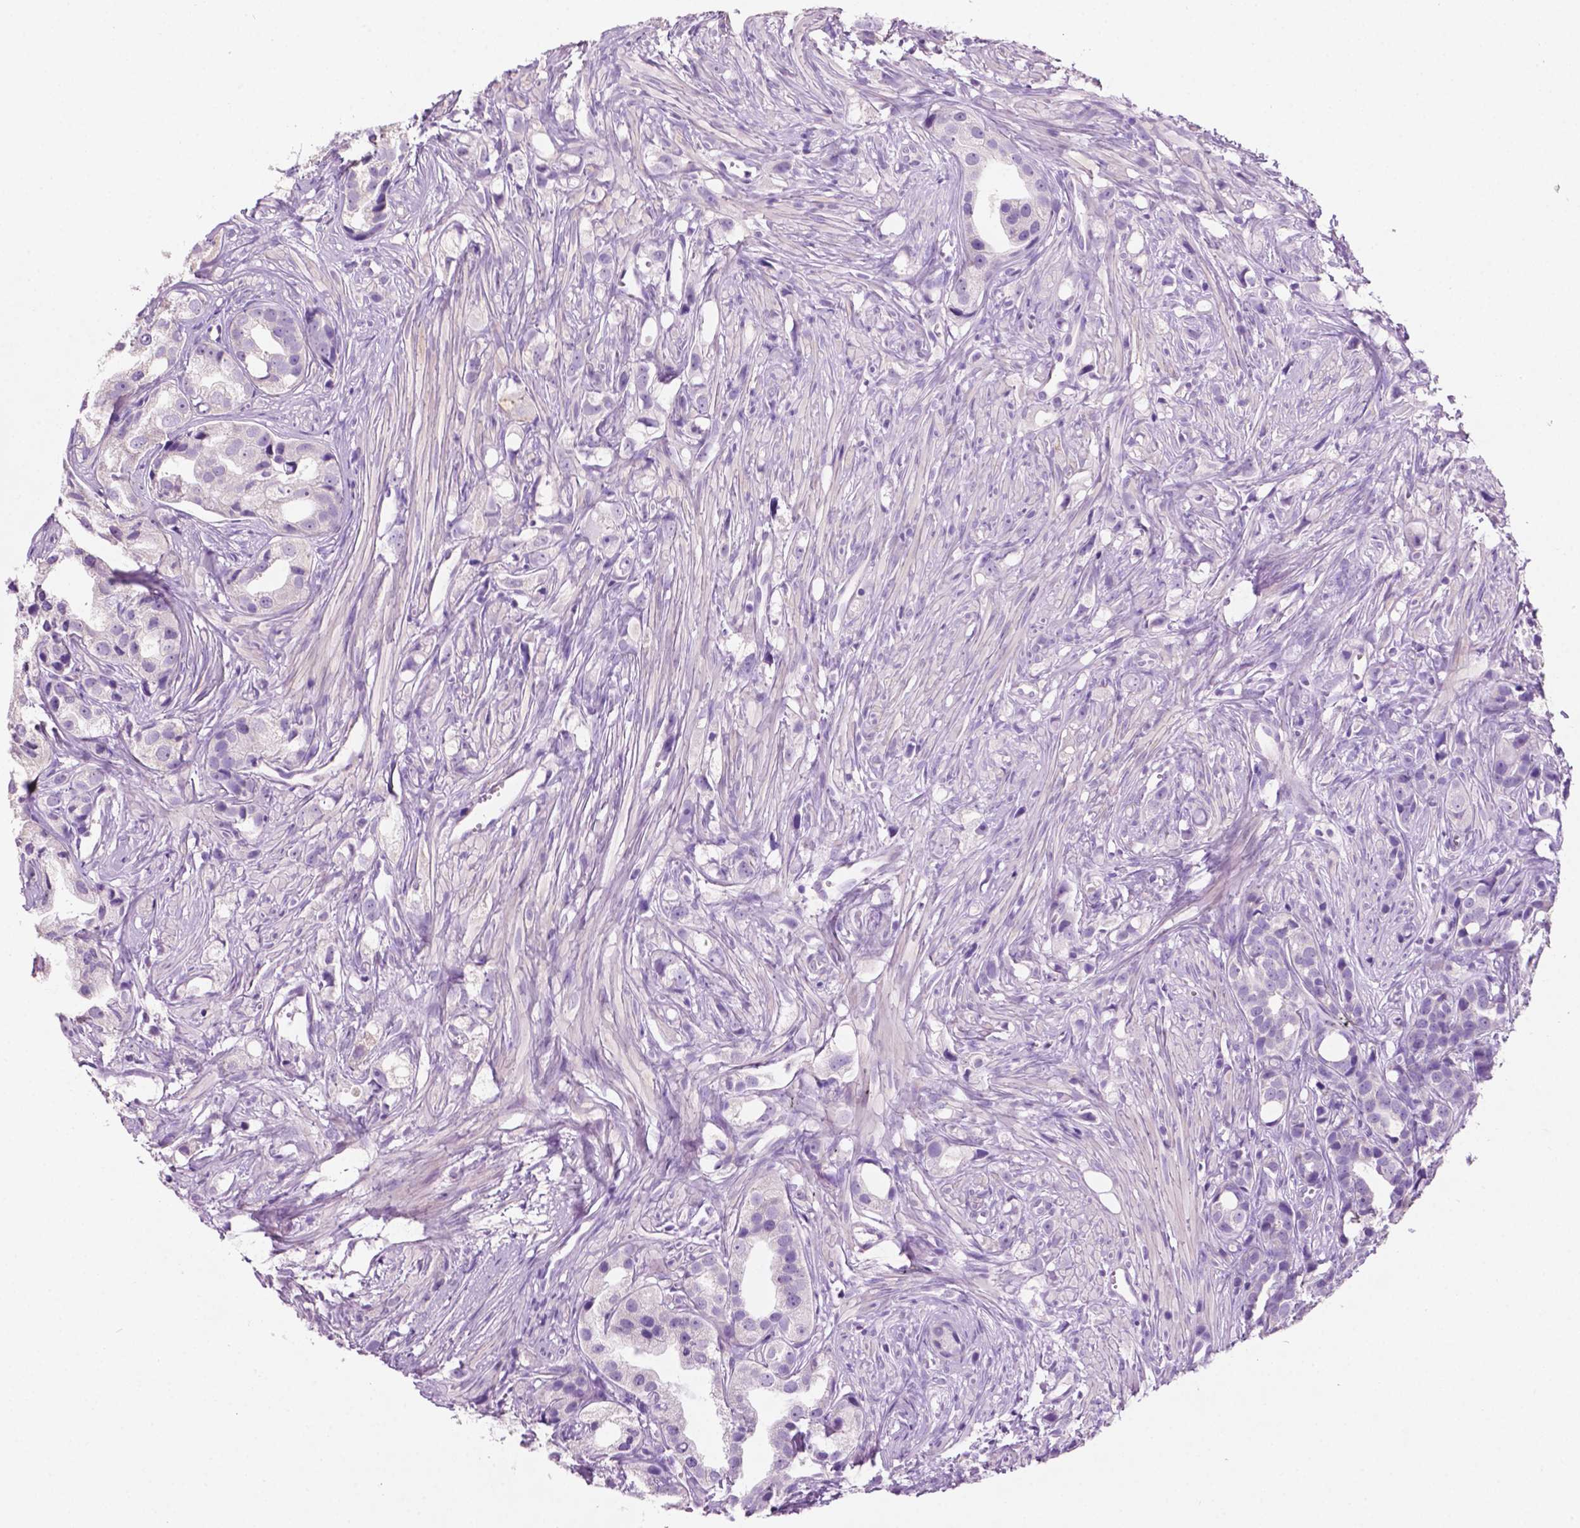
{"staining": {"intensity": "negative", "quantity": "none", "location": "none"}, "tissue": "prostate cancer", "cell_type": "Tumor cells", "image_type": "cancer", "snomed": [{"axis": "morphology", "description": "Adenocarcinoma, High grade"}, {"axis": "topography", "description": "Prostate"}], "caption": "An immunohistochemistry photomicrograph of adenocarcinoma (high-grade) (prostate) is shown. There is no staining in tumor cells of adenocarcinoma (high-grade) (prostate).", "gene": "PHGR1", "patient": {"sex": "male", "age": 75}}